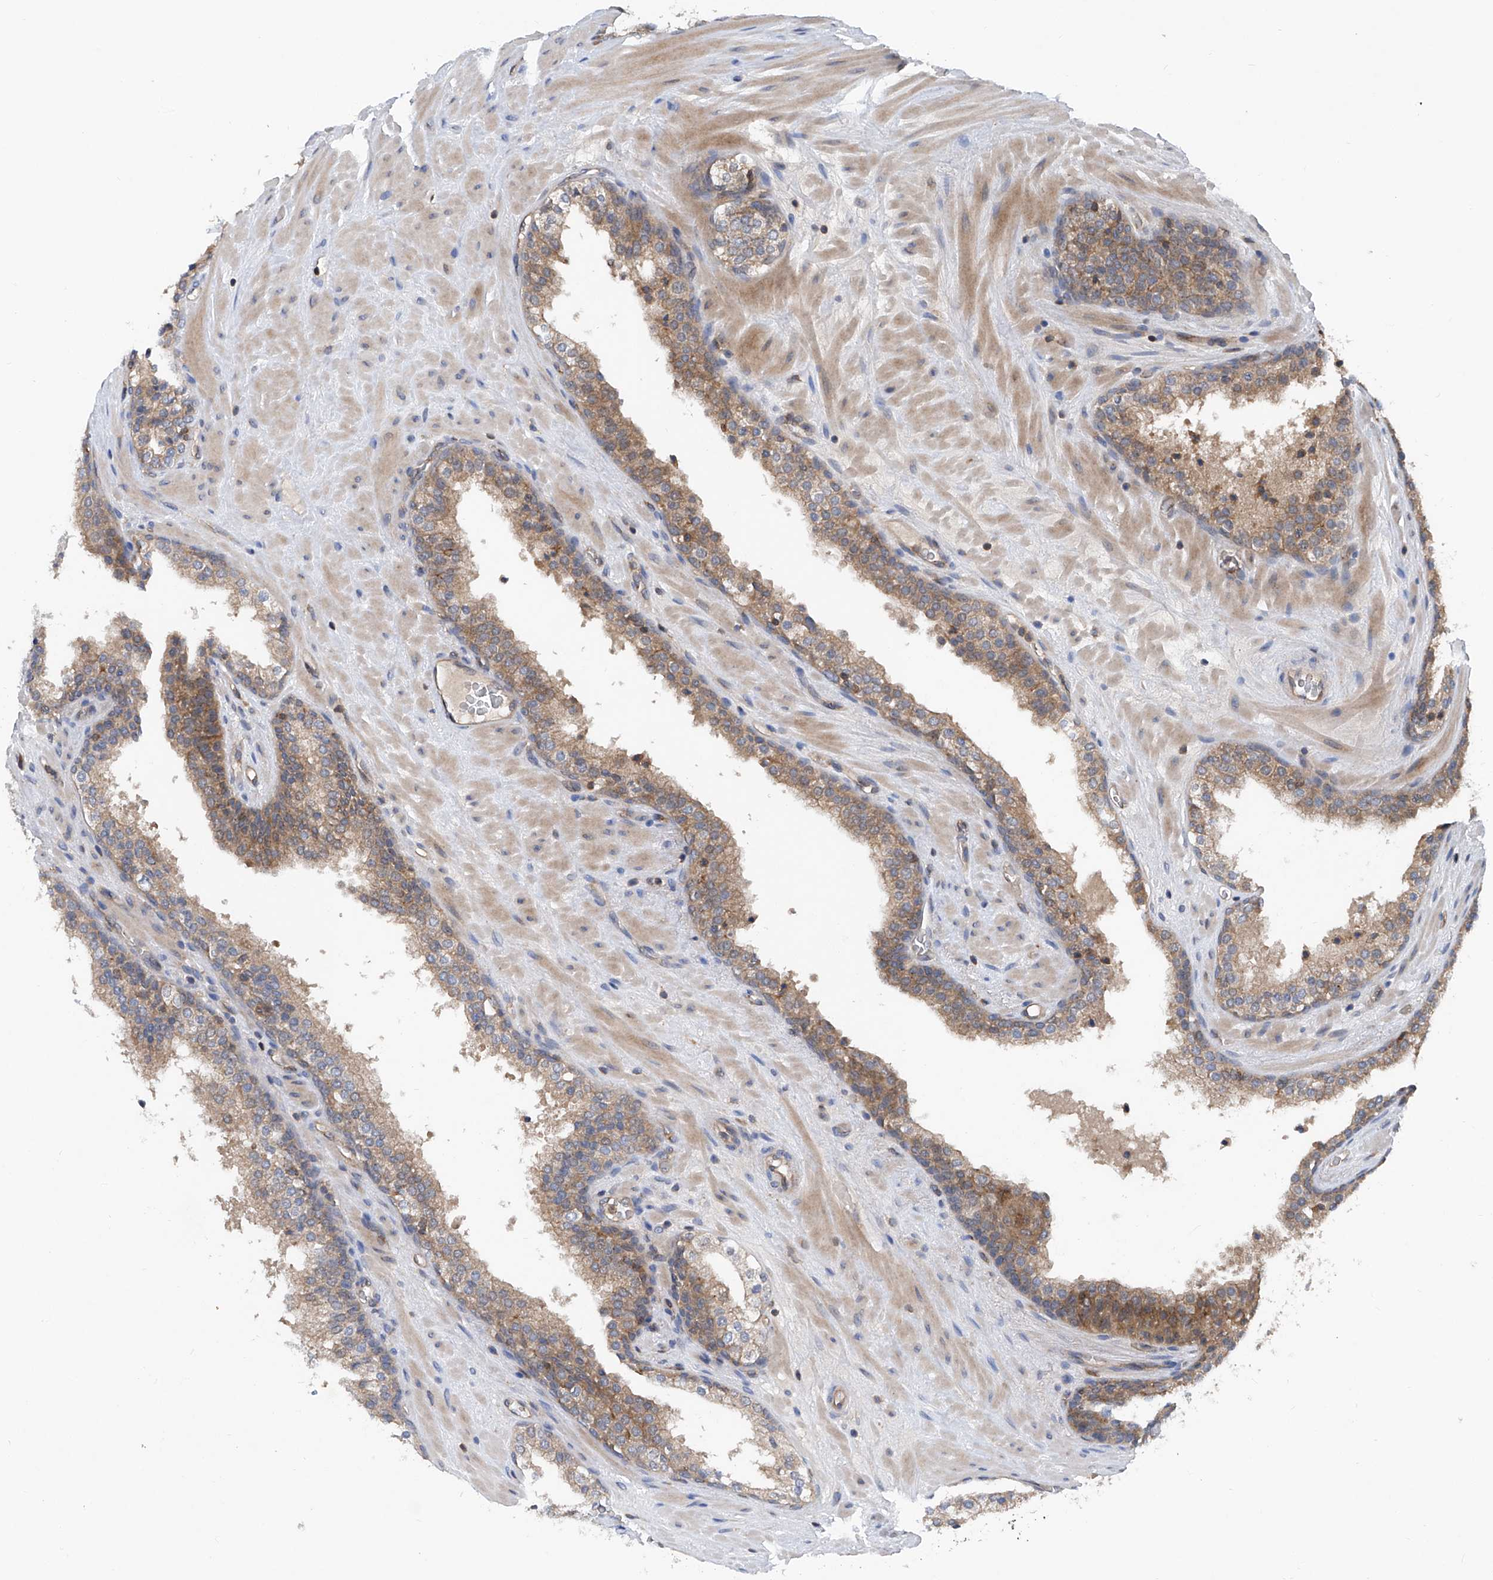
{"staining": {"intensity": "moderate", "quantity": ">75%", "location": "cytoplasmic/membranous"}, "tissue": "prostate cancer", "cell_type": "Tumor cells", "image_type": "cancer", "snomed": [{"axis": "morphology", "description": "Adenocarcinoma, High grade"}, {"axis": "topography", "description": "Prostate"}], "caption": "A micrograph of human adenocarcinoma (high-grade) (prostate) stained for a protein shows moderate cytoplasmic/membranous brown staining in tumor cells.", "gene": "TRIM38", "patient": {"sex": "male", "age": 56}}